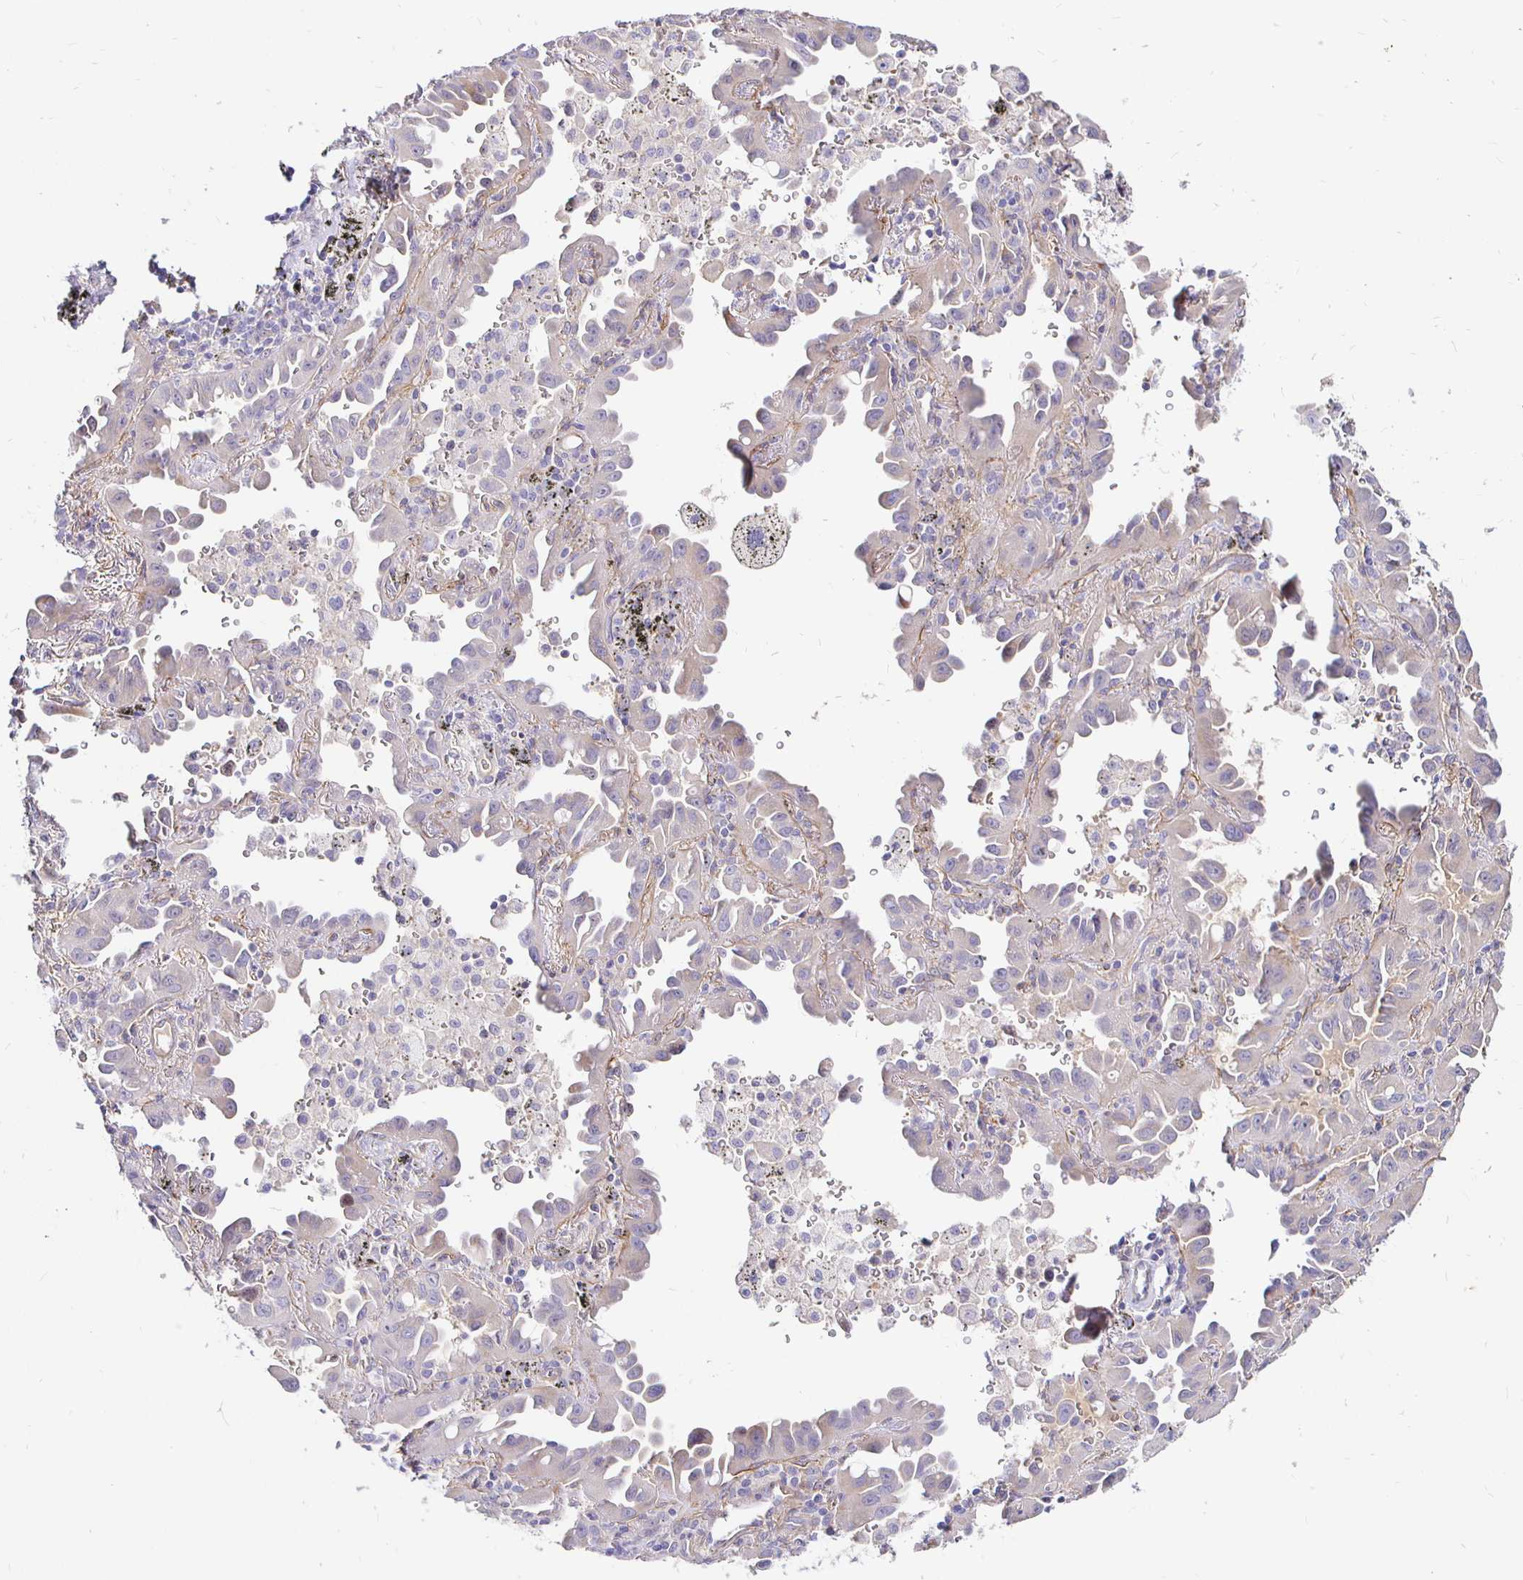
{"staining": {"intensity": "weak", "quantity": "25%-75%", "location": "cytoplasmic/membranous"}, "tissue": "lung cancer", "cell_type": "Tumor cells", "image_type": "cancer", "snomed": [{"axis": "morphology", "description": "Adenocarcinoma, NOS"}, {"axis": "topography", "description": "Lung"}], "caption": "Lung cancer (adenocarcinoma) tissue displays weak cytoplasmic/membranous staining in about 25%-75% of tumor cells, visualized by immunohistochemistry. Using DAB (brown) and hematoxylin (blue) stains, captured at high magnification using brightfield microscopy.", "gene": "PALM2AKAP2", "patient": {"sex": "male", "age": 68}}